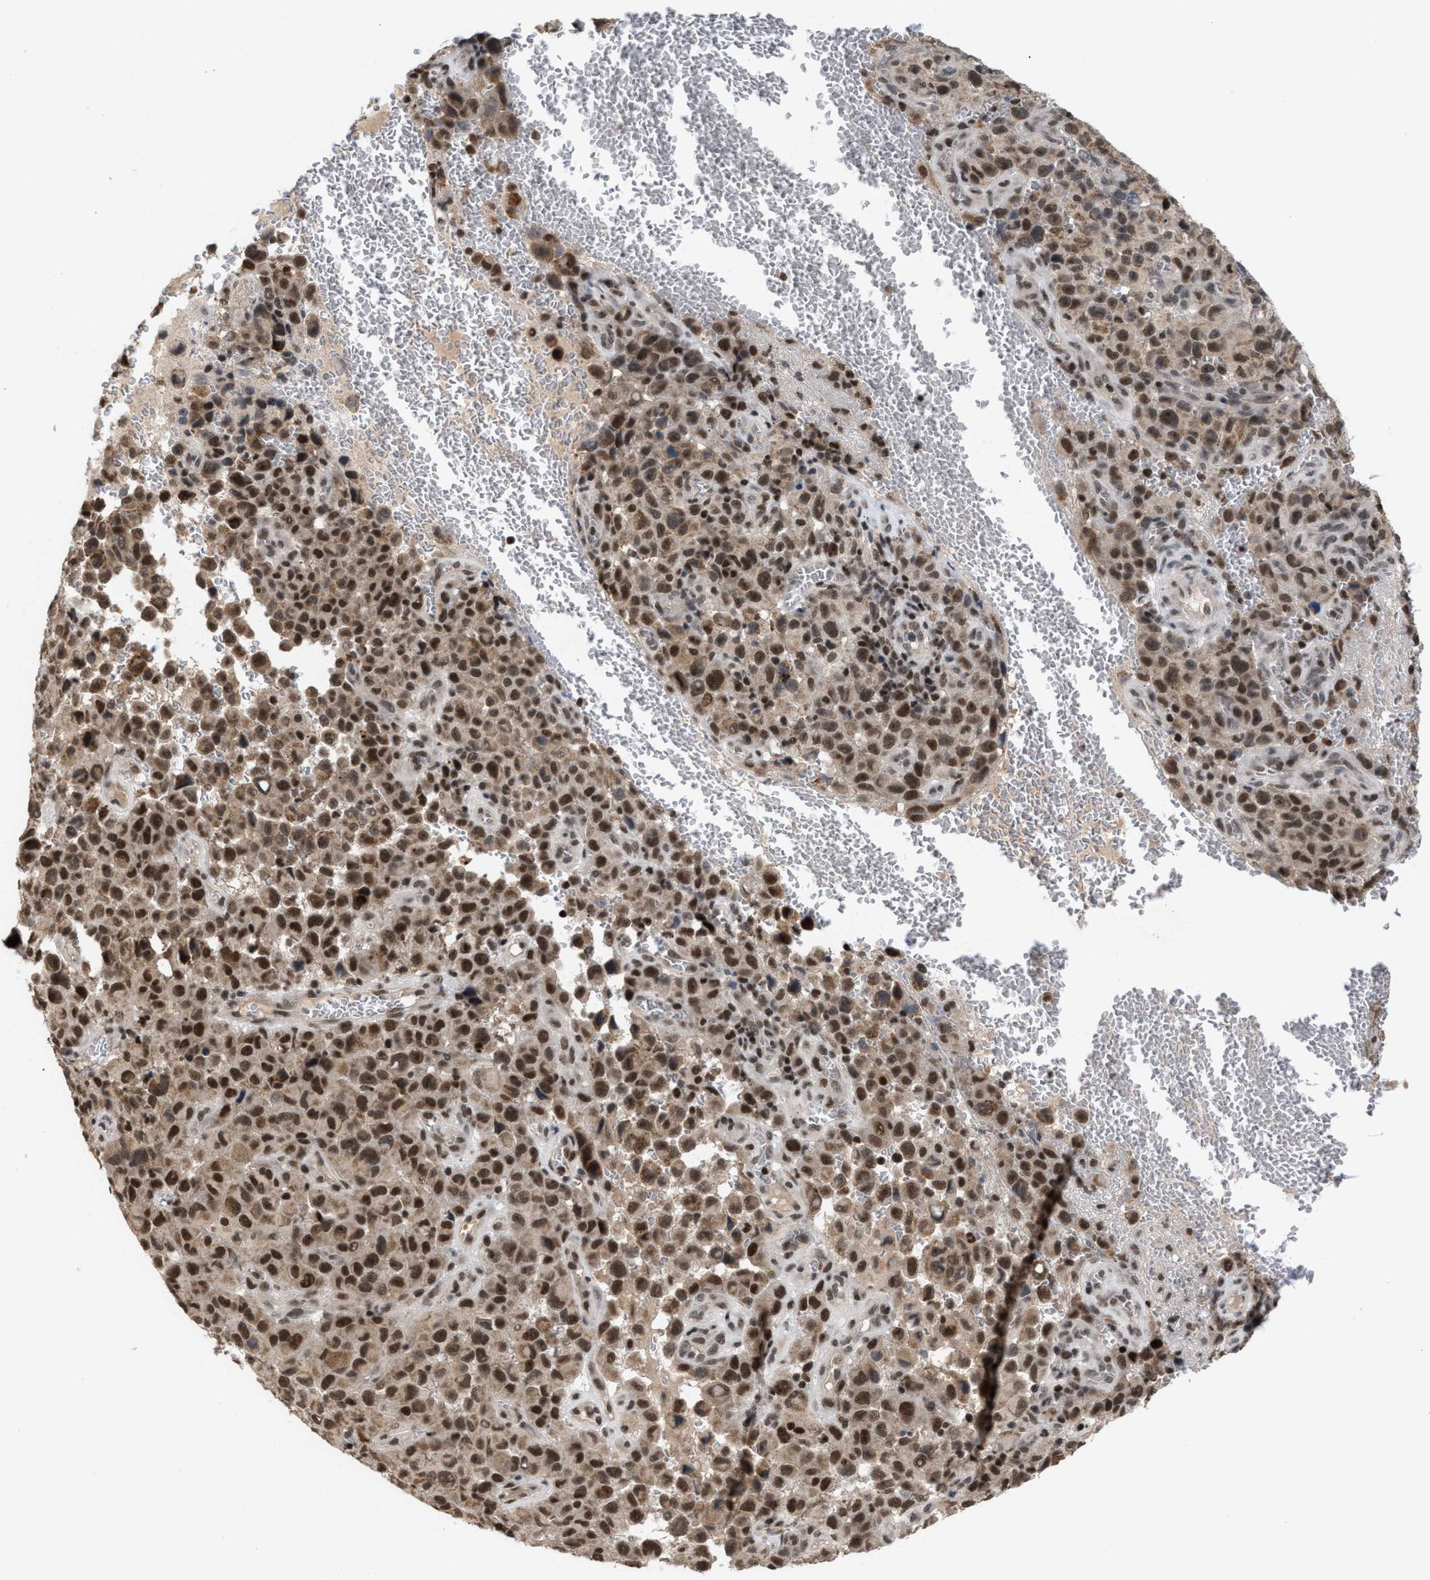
{"staining": {"intensity": "moderate", "quantity": ">75%", "location": "nuclear"}, "tissue": "melanoma", "cell_type": "Tumor cells", "image_type": "cancer", "snomed": [{"axis": "morphology", "description": "Malignant melanoma, NOS"}, {"axis": "topography", "description": "Skin"}], "caption": "Immunohistochemical staining of human melanoma reveals moderate nuclear protein expression in approximately >75% of tumor cells.", "gene": "C9orf78", "patient": {"sex": "female", "age": 82}}